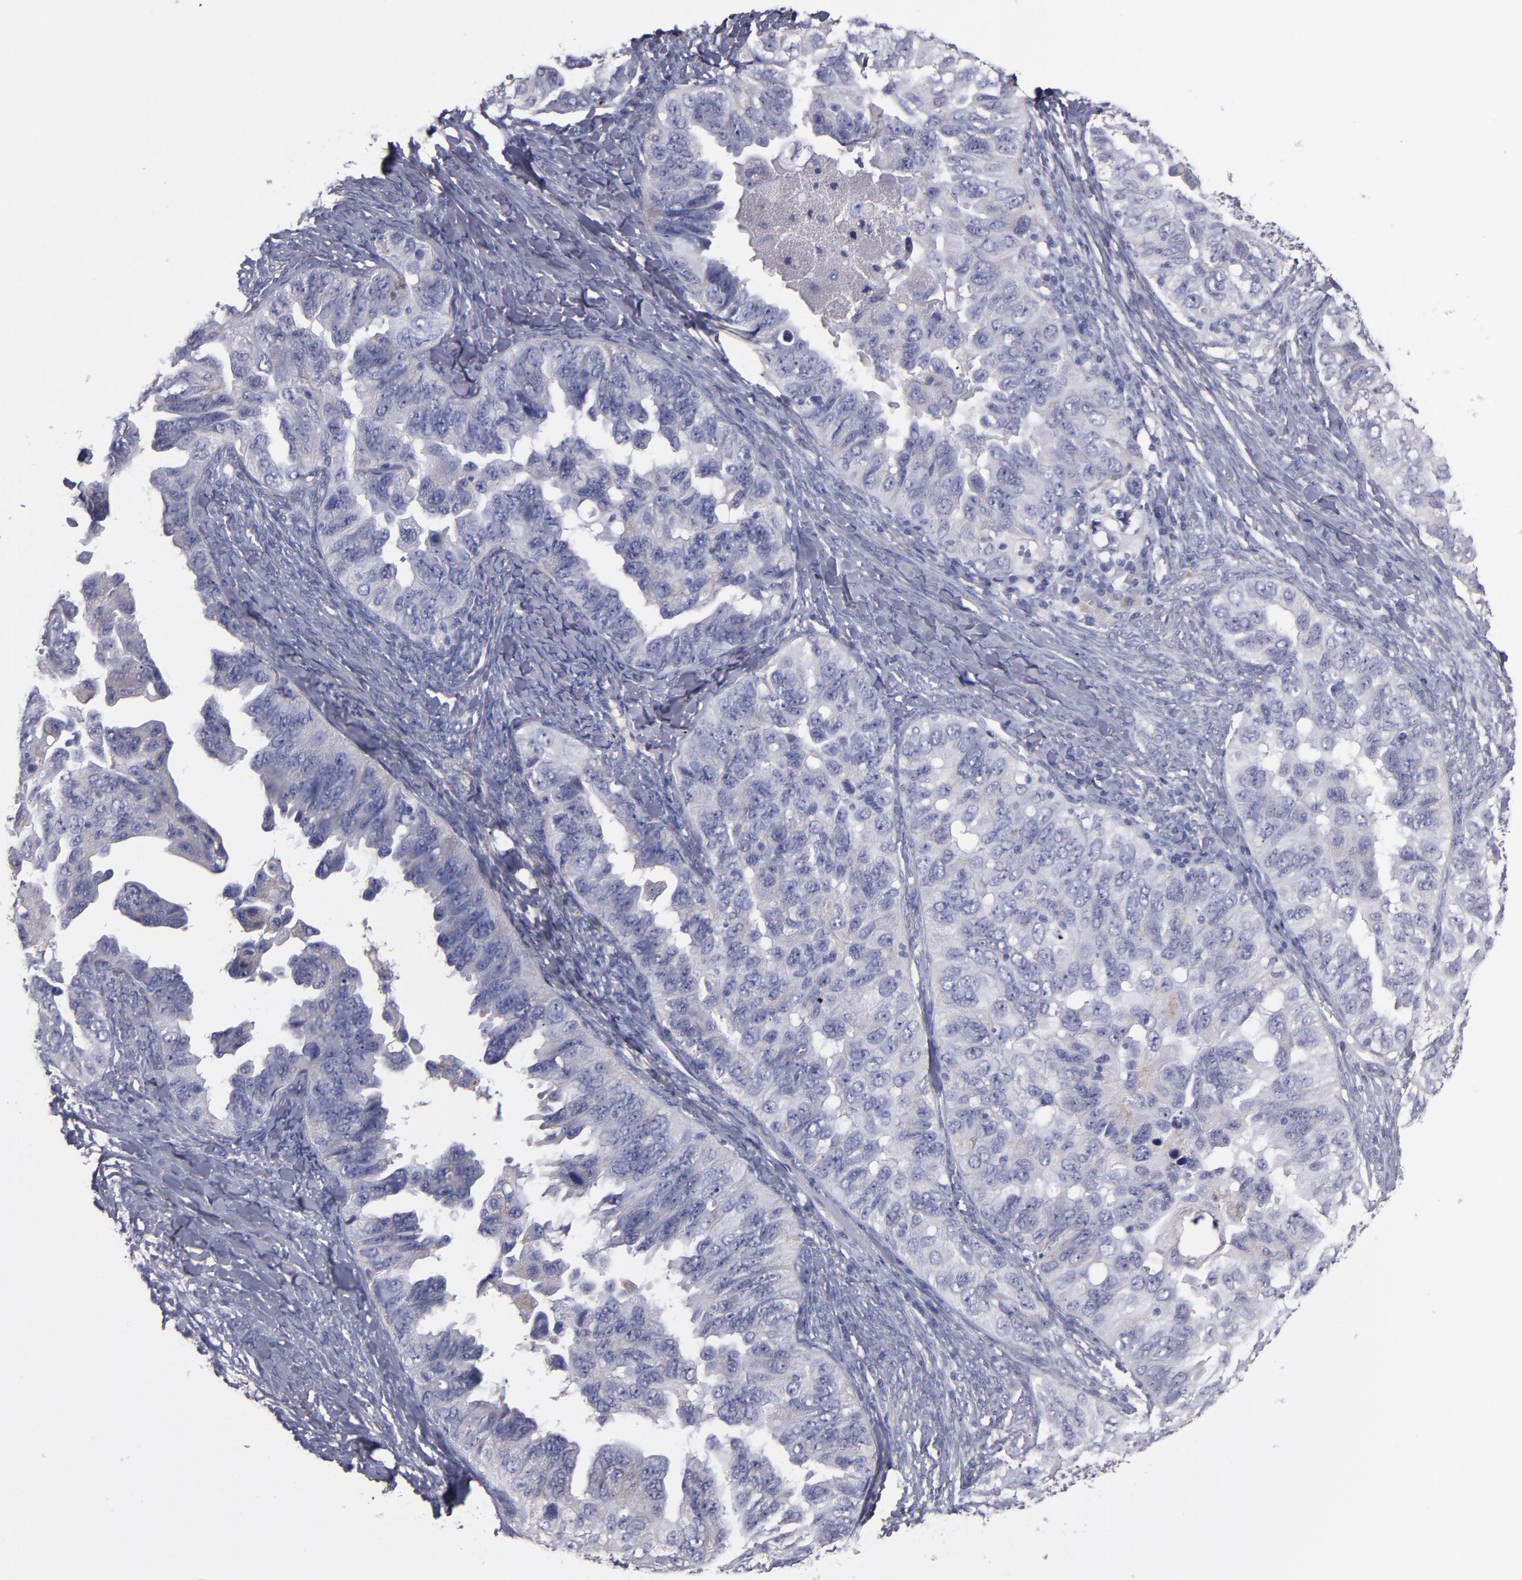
{"staining": {"intensity": "weak", "quantity": "<25%", "location": "cytoplasmic/membranous"}, "tissue": "ovarian cancer", "cell_type": "Tumor cells", "image_type": "cancer", "snomed": [{"axis": "morphology", "description": "Cystadenocarcinoma, serous, NOS"}, {"axis": "topography", "description": "Ovary"}], "caption": "High magnification brightfield microscopy of serous cystadenocarcinoma (ovarian) stained with DAB (brown) and counterstained with hematoxylin (blue): tumor cells show no significant staining.", "gene": "CDH3", "patient": {"sex": "female", "age": 82}}